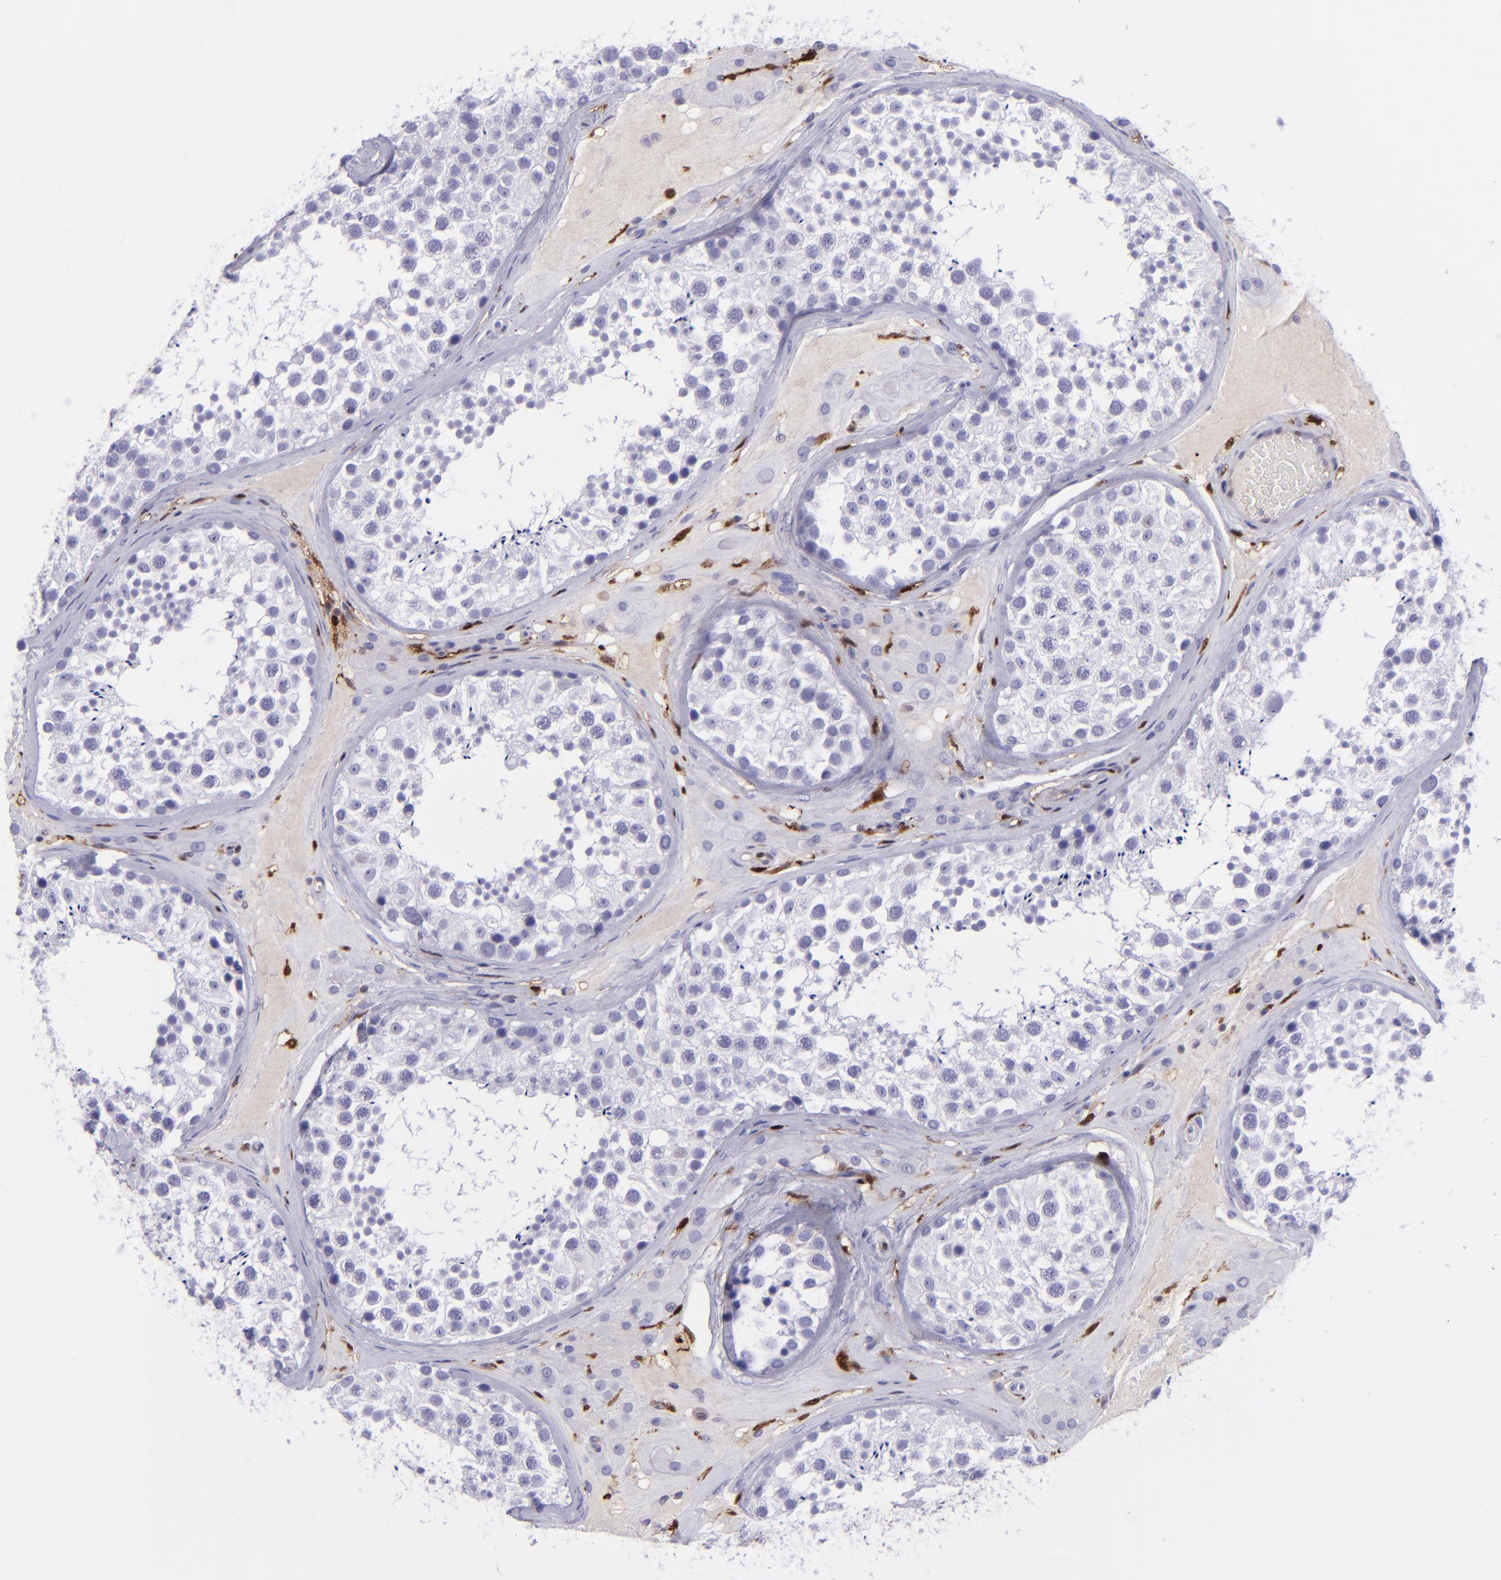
{"staining": {"intensity": "negative", "quantity": "none", "location": "none"}, "tissue": "testis", "cell_type": "Cells in seminiferous ducts", "image_type": "normal", "snomed": [{"axis": "morphology", "description": "Normal tissue, NOS"}, {"axis": "topography", "description": "Testis"}], "caption": "An image of human testis is negative for staining in cells in seminiferous ducts. The staining is performed using DAB brown chromogen with nuclei counter-stained in using hematoxylin.", "gene": "TYMP", "patient": {"sex": "male", "age": 46}}